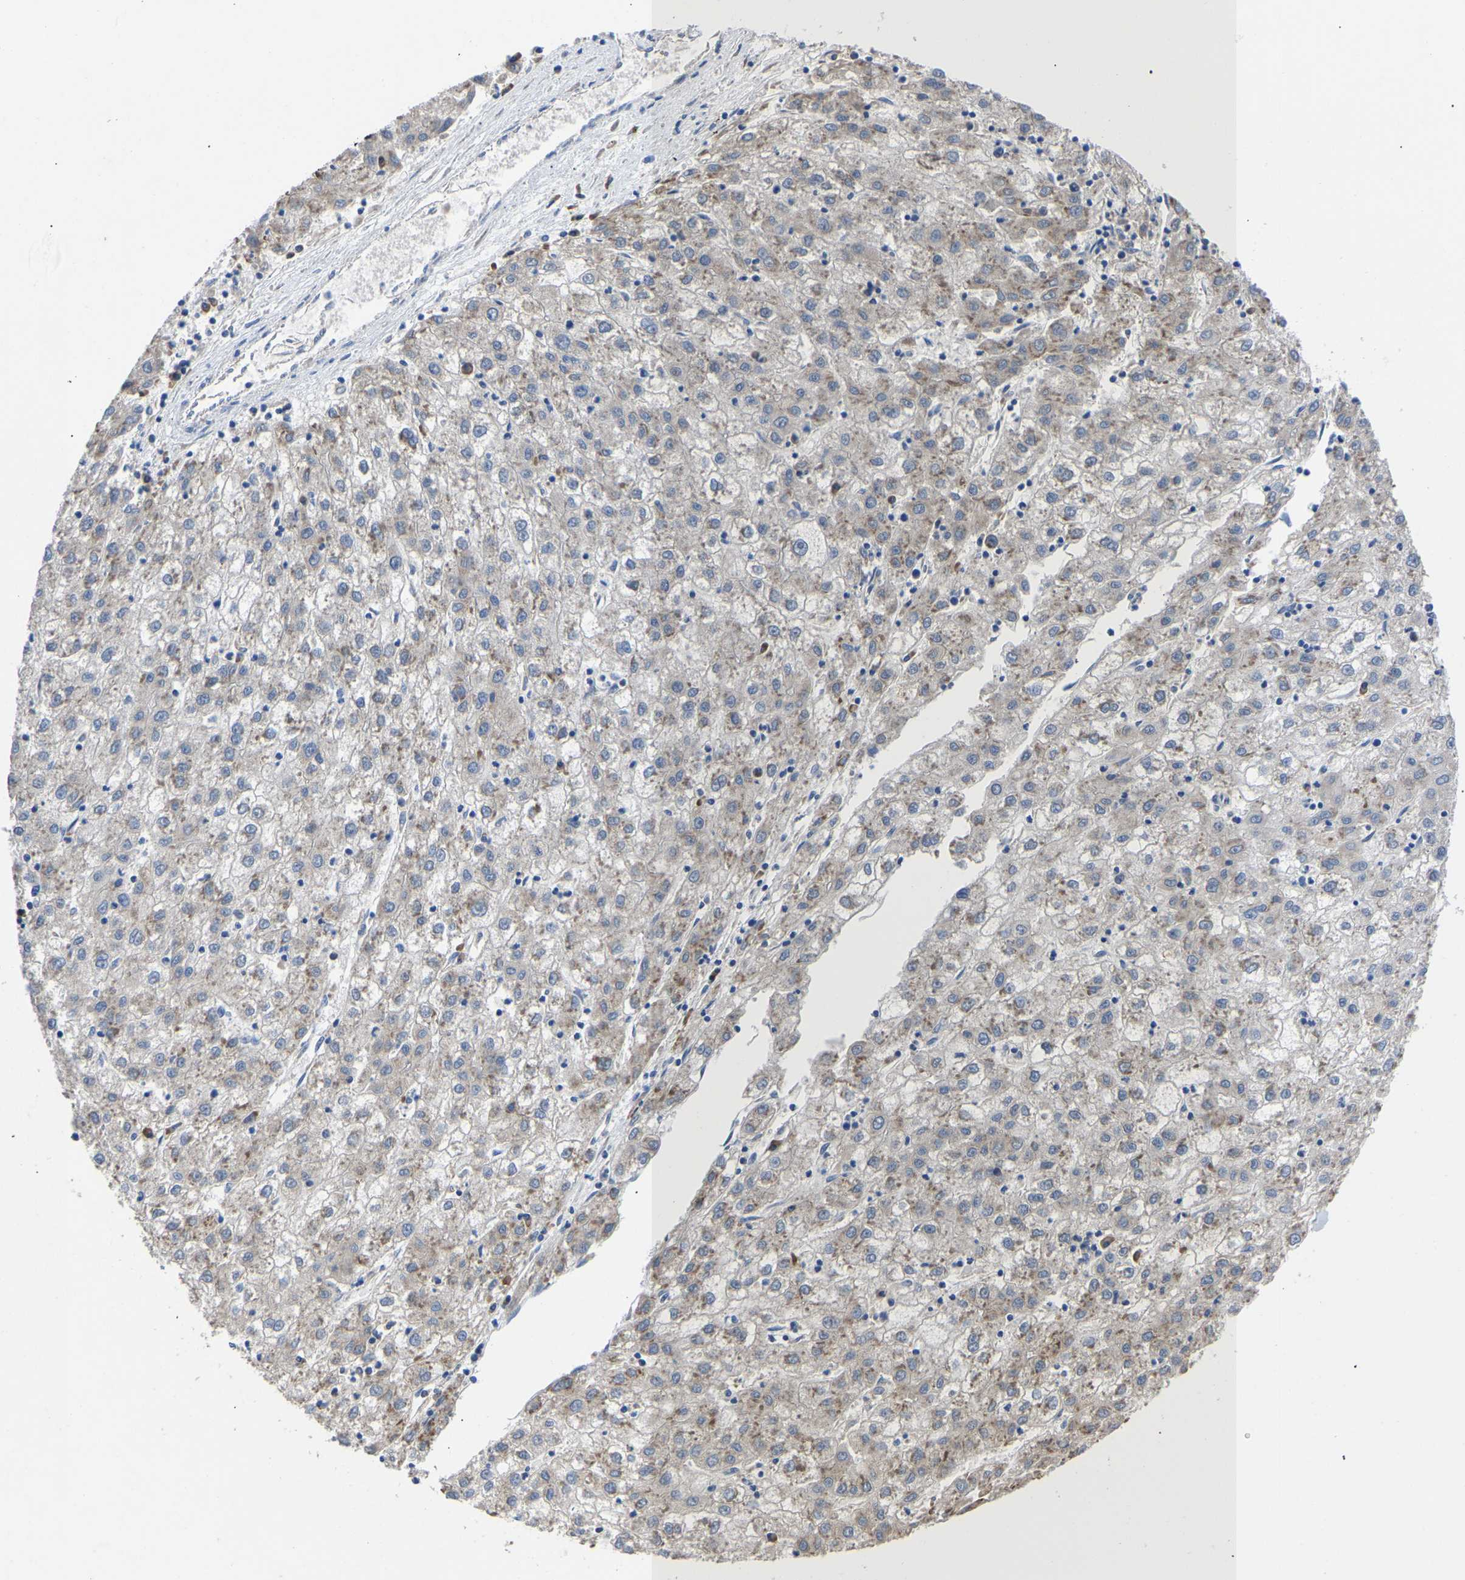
{"staining": {"intensity": "moderate", "quantity": "<25%", "location": "cytoplasmic/membranous"}, "tissue": "liver cancer", "cell_type": "Tumor cells", "image_type": "cancer", "snomed": [{"axis": "morphology", "description": "Carcinoma, Hepatocellular, NOS"}, {"axis": "topography", "description": "Liver"}], "caption": "Immunohistochemical staining of human liver cancer (hepatocellular carcinoma) displays moderate cytoplasmic/membranous protein staining in approximately <25% of tumor cells.", "gene": "ABCA10", "patient": {"sex": "male", "age": 72}}